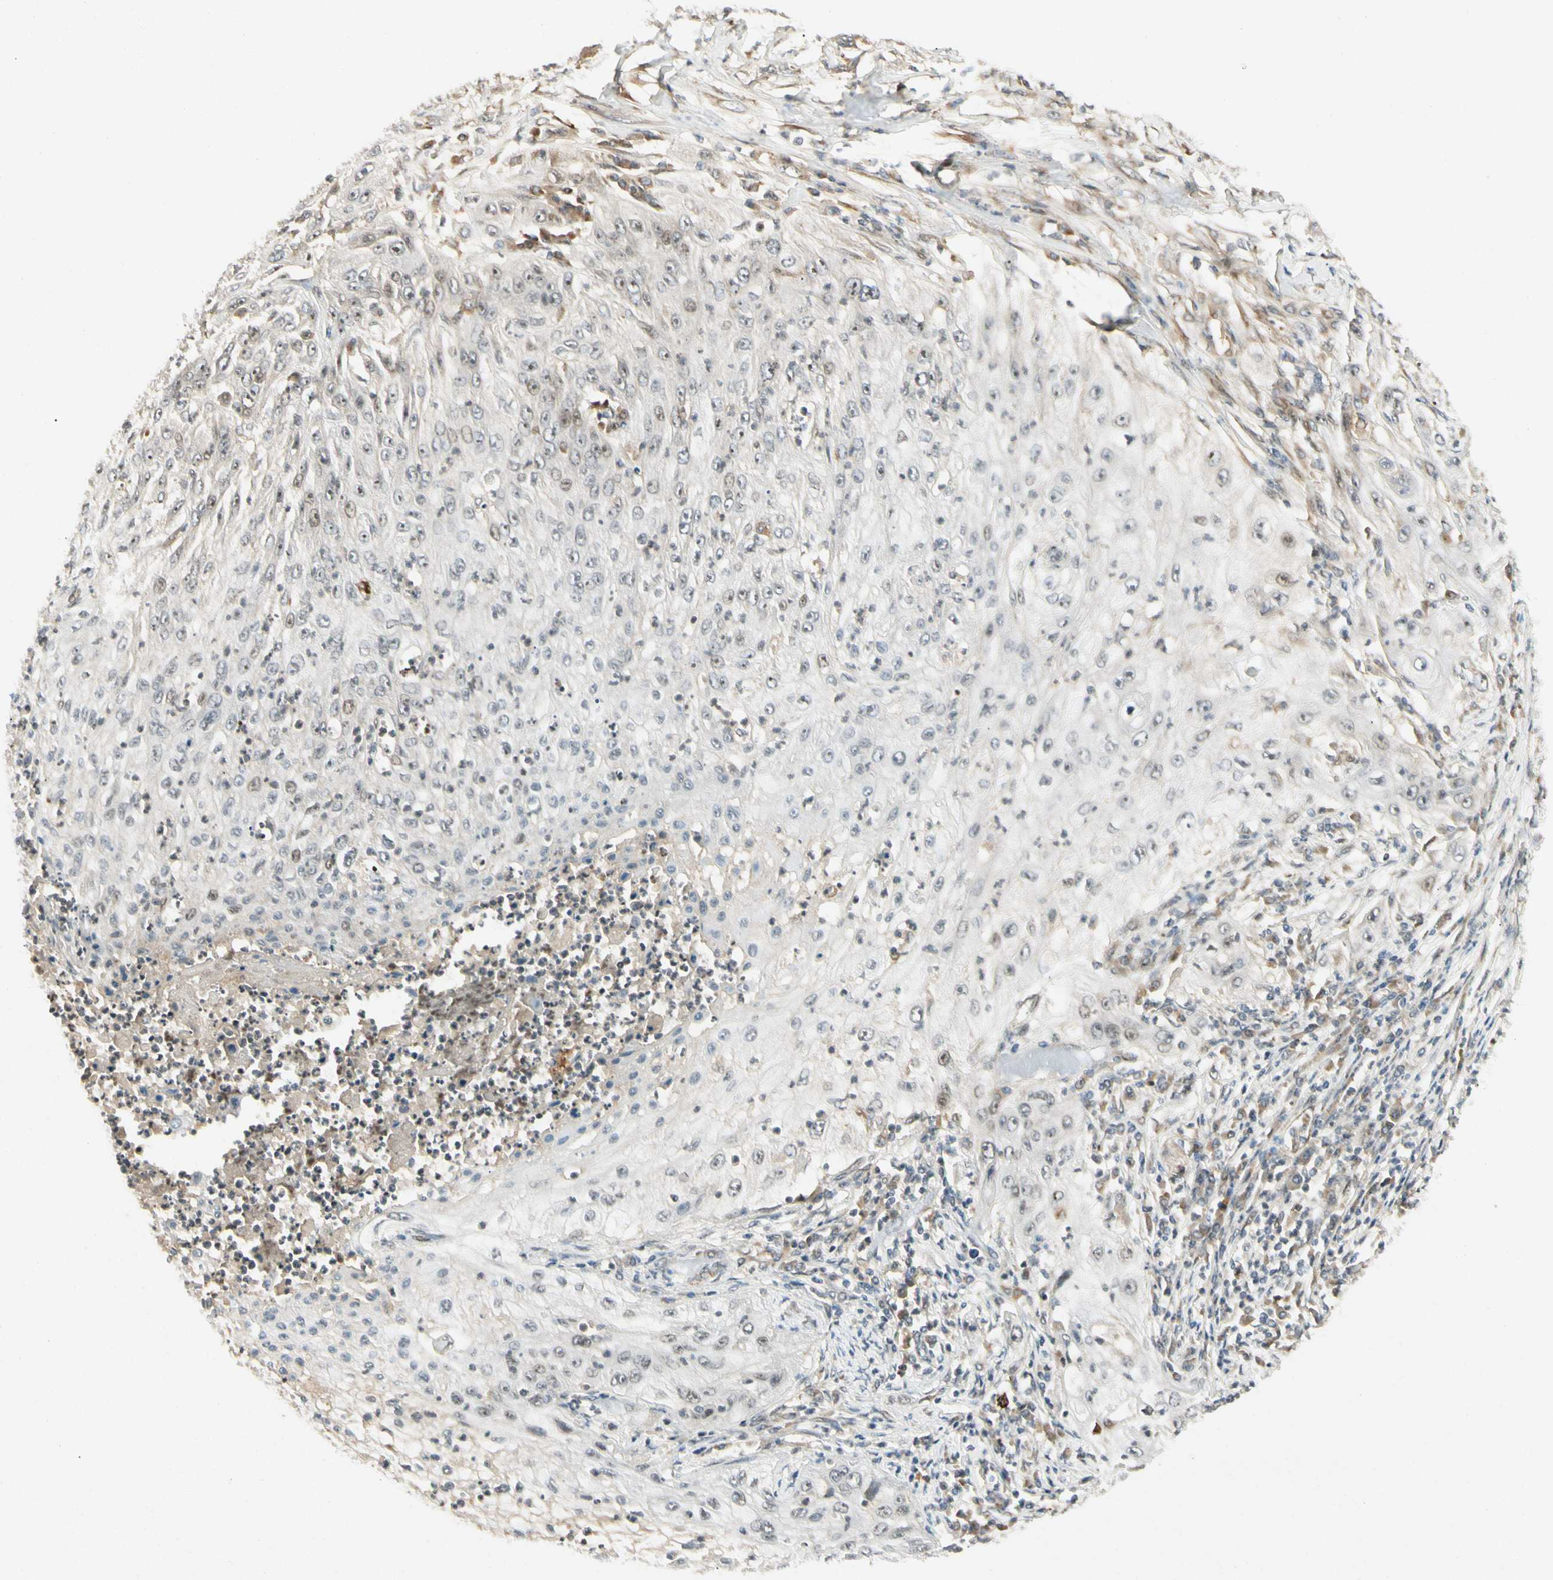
{"staining": {"intensity": "negative", "quantity": "none", "location": "none"}, "tissue": "lung cancer", "cell_type": "Tumor cells", "image_type": "cancer", "snomed": [{"axis": "morphology", "description": "Inflammation, NOS"}, {"axis": "morphology", "description": "Squamous cell carcinoma, NOS"}, {"axis": "topography", "description": "Lymph node"}, {"axis": "topography", "description": "Soft tissue"}, {"axis": "topography", "description": "Lung"}], "caption": "This is an immunohistochemistry histopathology image of human lung cancer (squamous cell carcinoma). There is no staining in tumor cells.", "gene": "FNDC3B", "patient": {"sex": "male", "age": 66}}